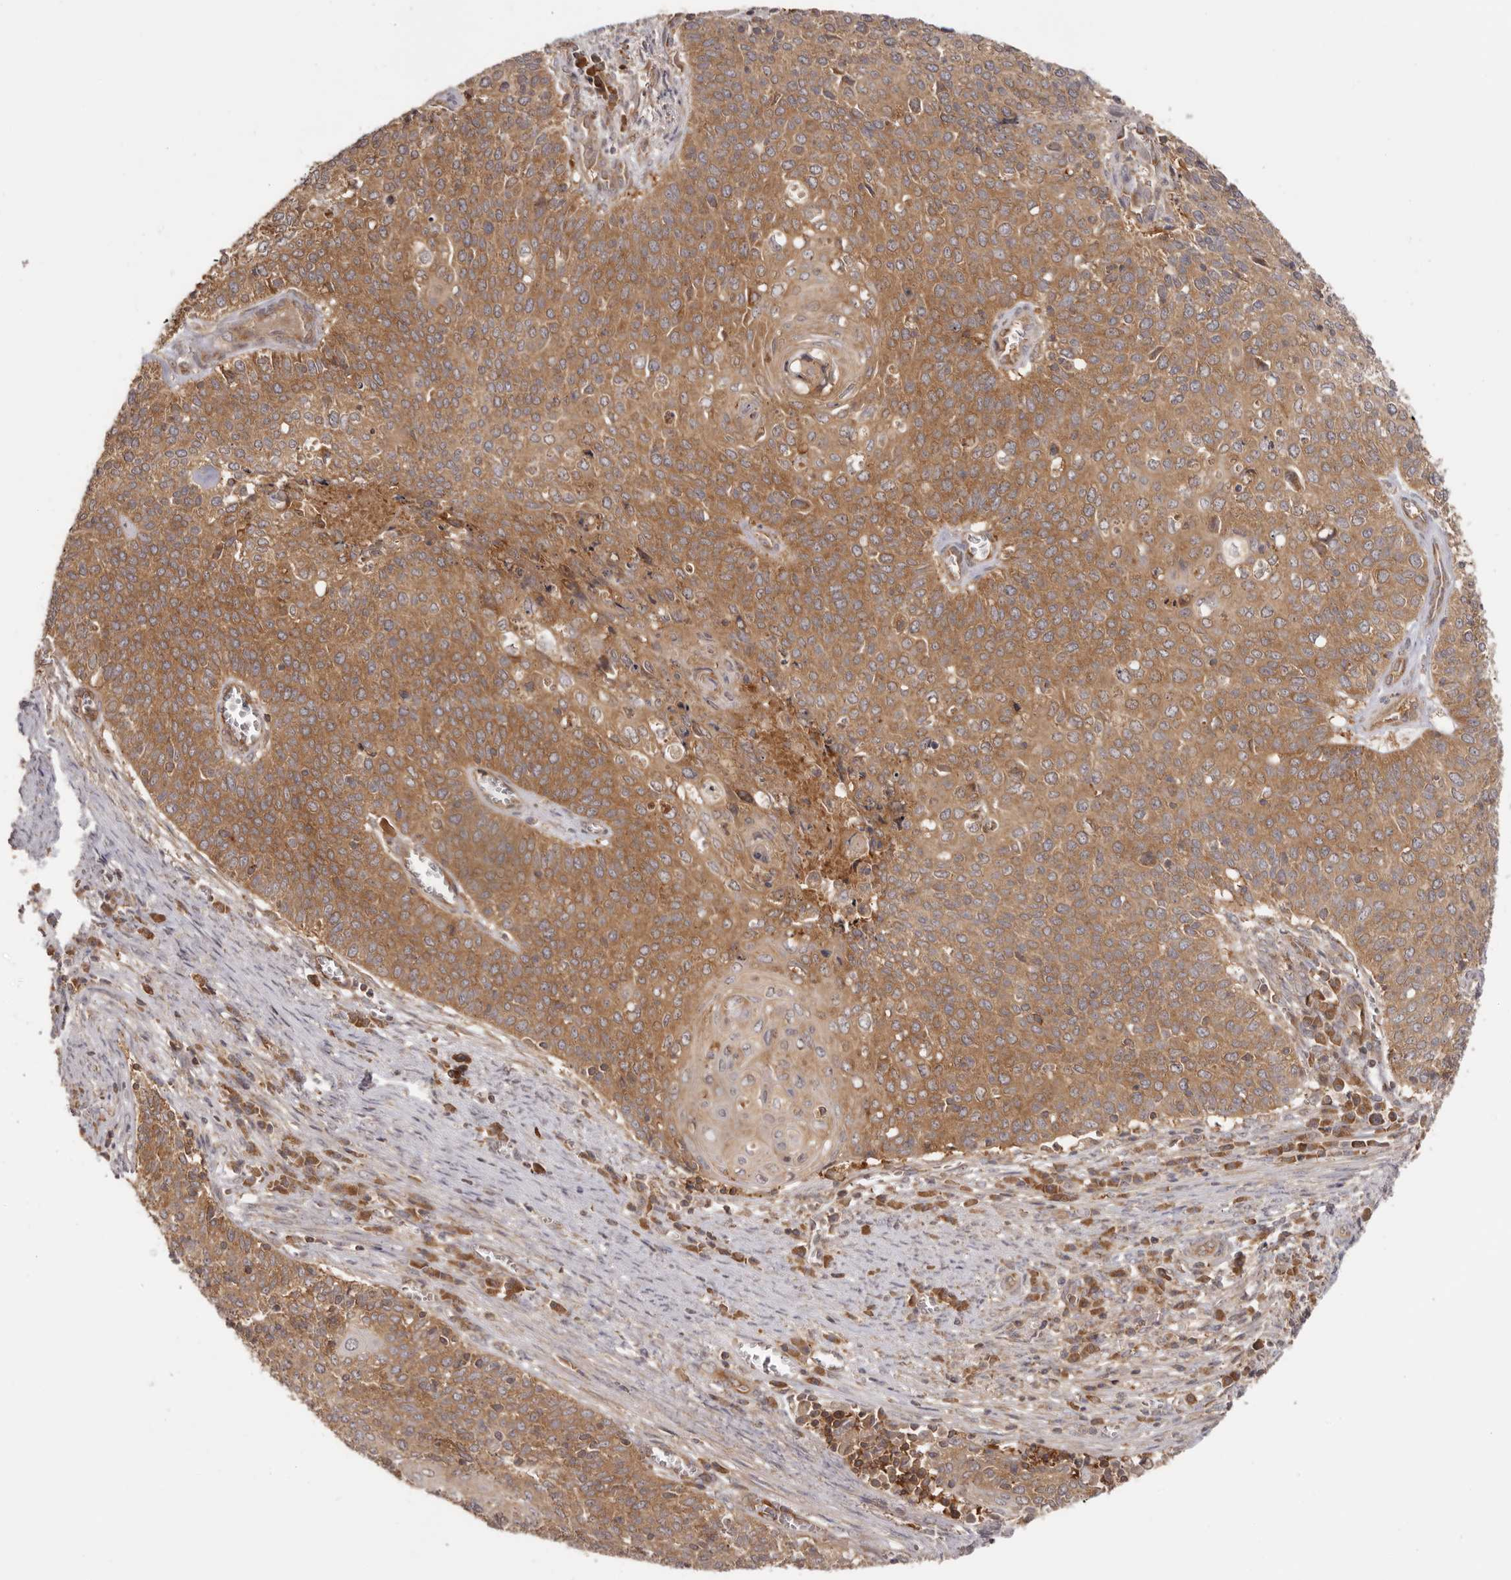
{"staining": {"intensity": "moderate", "quantity": ">75%", "location": "cytoplasmic/membranous"}, "tissue": "cervical cancer", "cell_type": "Tumor cells", "image_type": "cancer", "snomed": [{"axis": "morphology", "description": "Squamous cell carcinoma, NOS"}, {"axis": "topography", "description": "Cervix"}], "caption": "IHC staining of squamous cell carcinoma (cervical), which shows medium levels of moderate cytoplasmic/membranous positivity in approximately >75% of tumor cells indicating moderate cytoplasmic/membranous protein expression. The staining was performed using DAB (3,3'-diaminobenzidine) (brown) for protein detection and nuclei were counterstained in hematoxylin (blue).", "gene": "EEF1E1", "patient": {"sex": "female", "age": 39}}